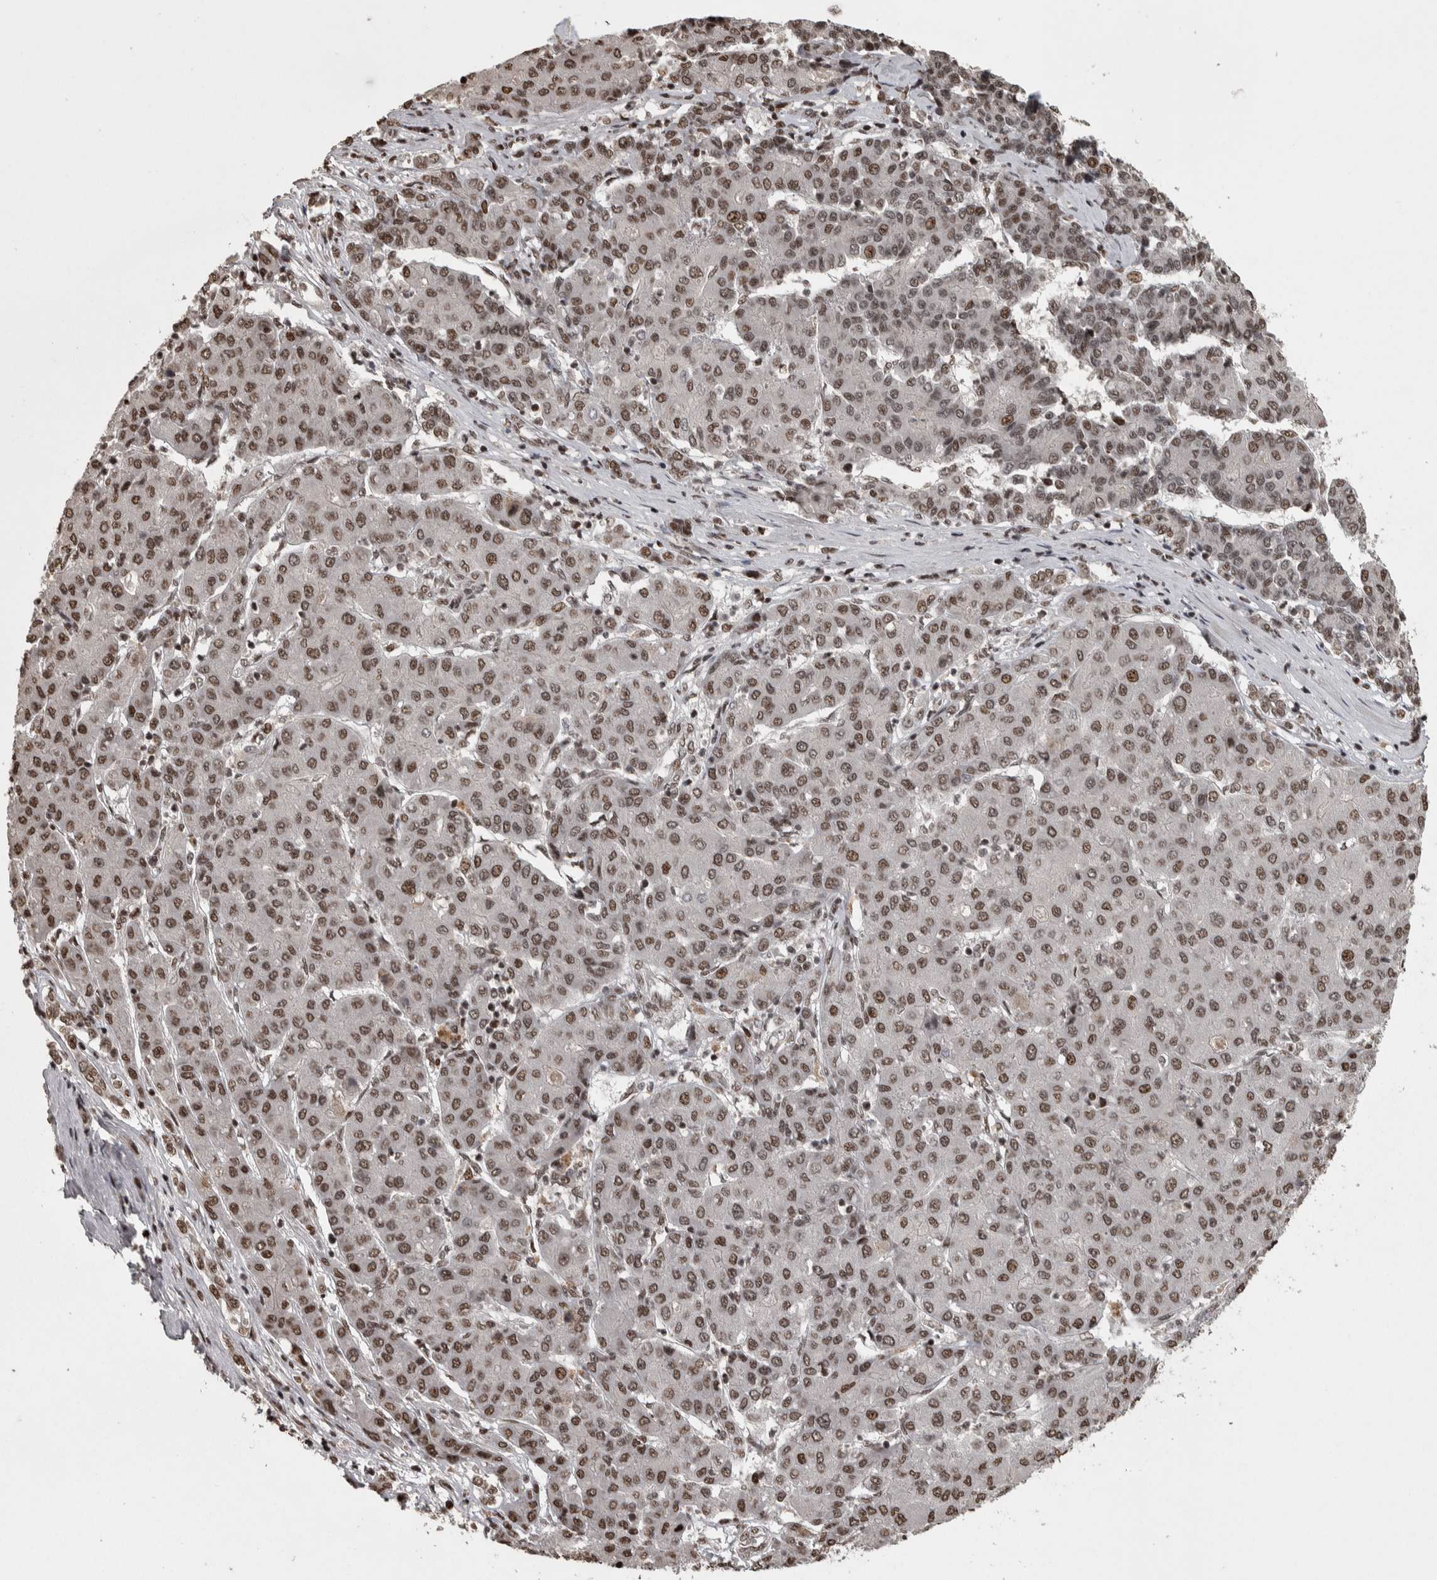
{"staining": {"intensity": "moderate", "quantity": ">75%", "location": "nuclear"}, "tissue": "liver cancer", "cell_type": "Tumor cells", "image_type": "cancer", "snomed": [{"axis": "morphology", "description": "Carcinoma, Hepatocellular, NOS"}, {"axis": "topography", "description": "Liver"}], "caption": "This photomicrograph demonstrates liver cancer (hepatocellular carcinoma) stained with immunohistochemistry (IHC) to label a protein in brown. The nuclear of tumor cells show moderate positivity for the protein. Nuclei are counter-stained blue.", "gene": "ZFHX4", "patient": {"sex": "male", "age": 65}}